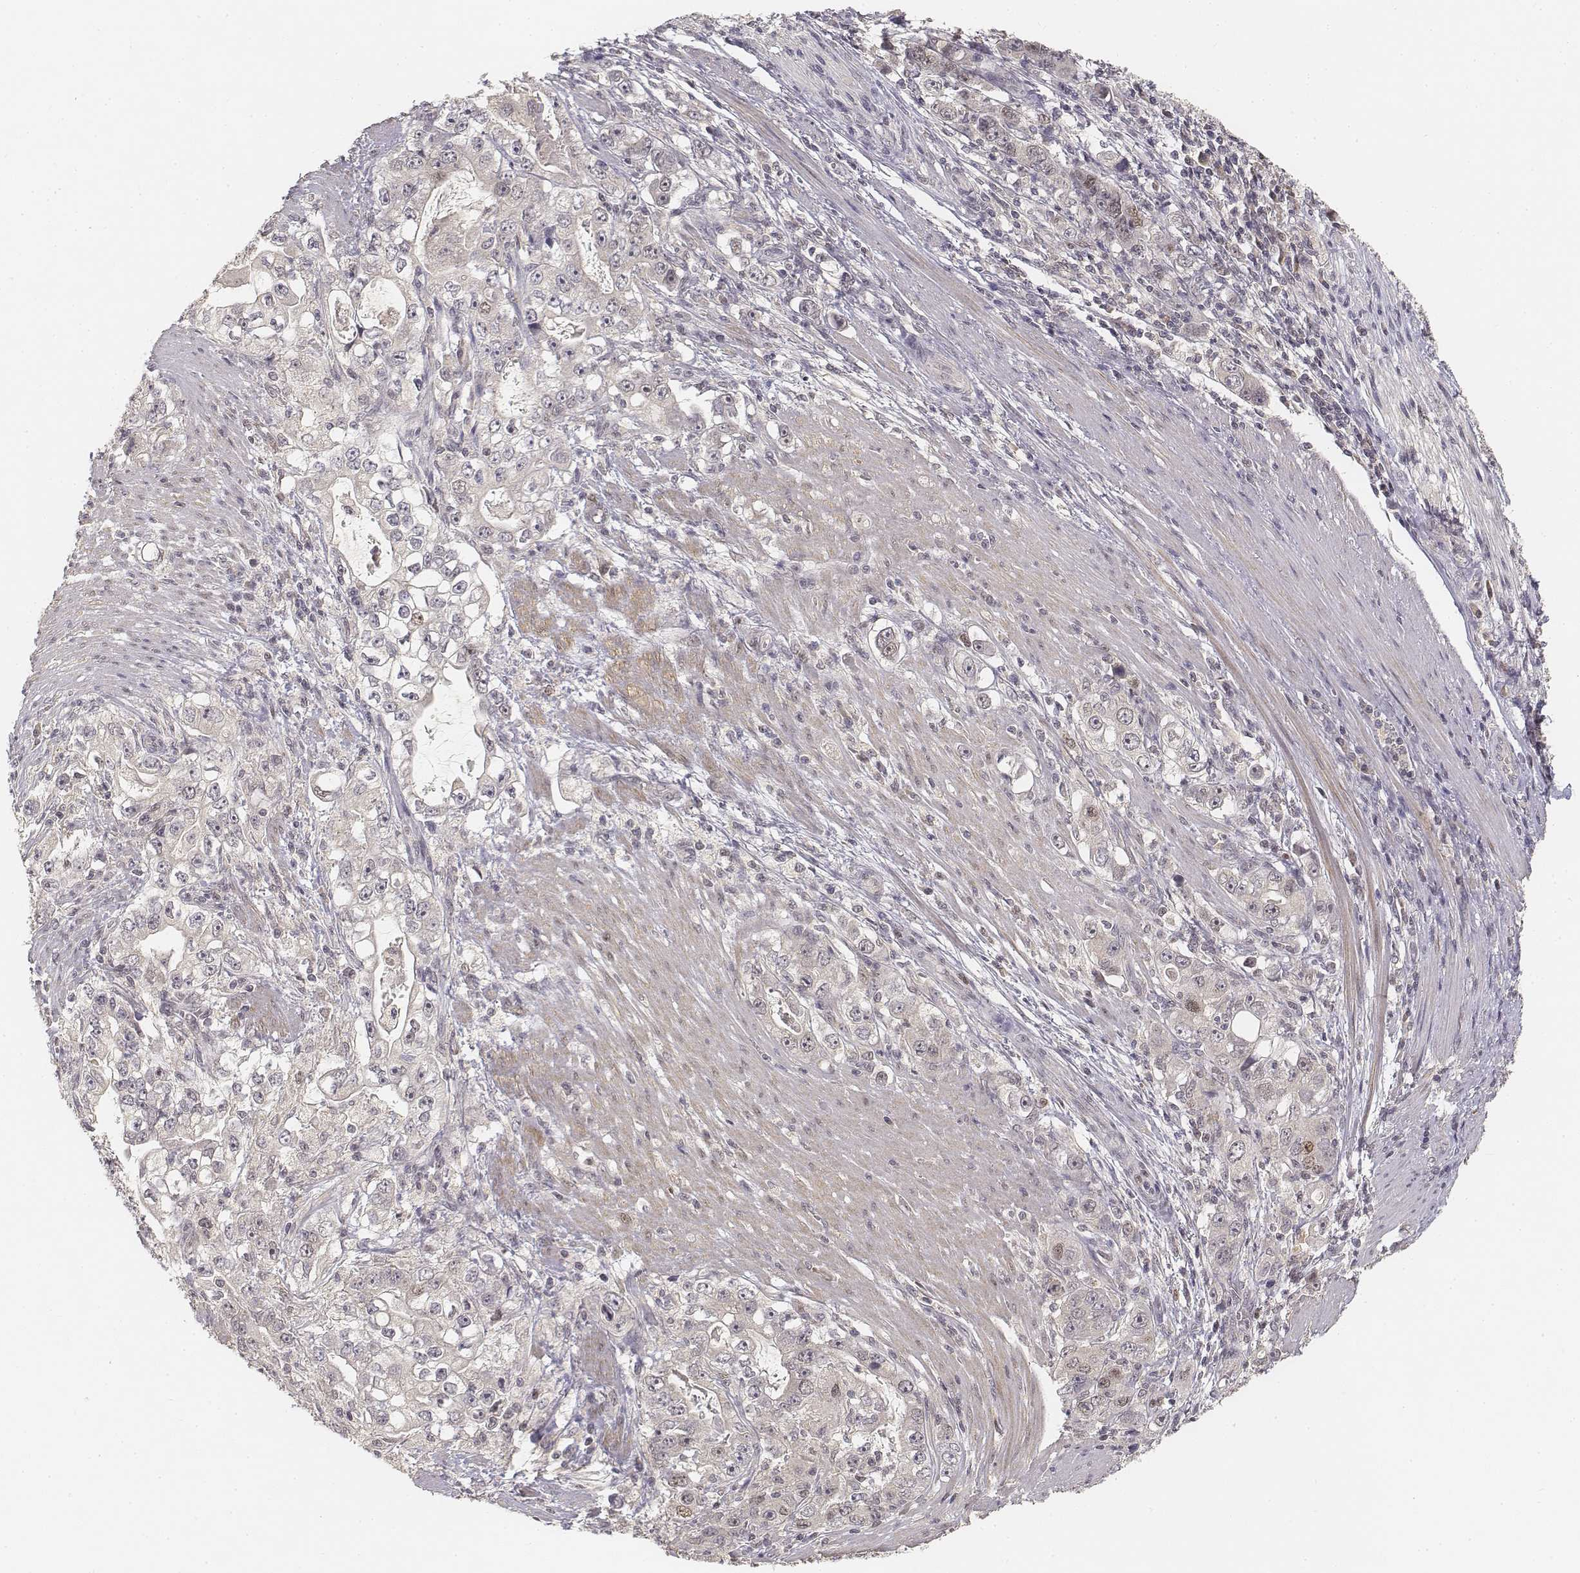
{"staining": {"intensity": "negative", "quantity": "none", "location": "none"}, "tissue": "stomach cancer", "cell_type": "Tumor cells", "image_type": "cancer", "snomed": [{"axis": "morphology", "description": "Adenocarcinoma, NOS"}, {"axis": "topography", "description": "Stomach, lower"}], "caption": "Image shows no significant protein positivity in tumor cells of stomach adenocarcinoma.", "gene": "FANCD2", "patient": {"sex": "female", "age": 72}}